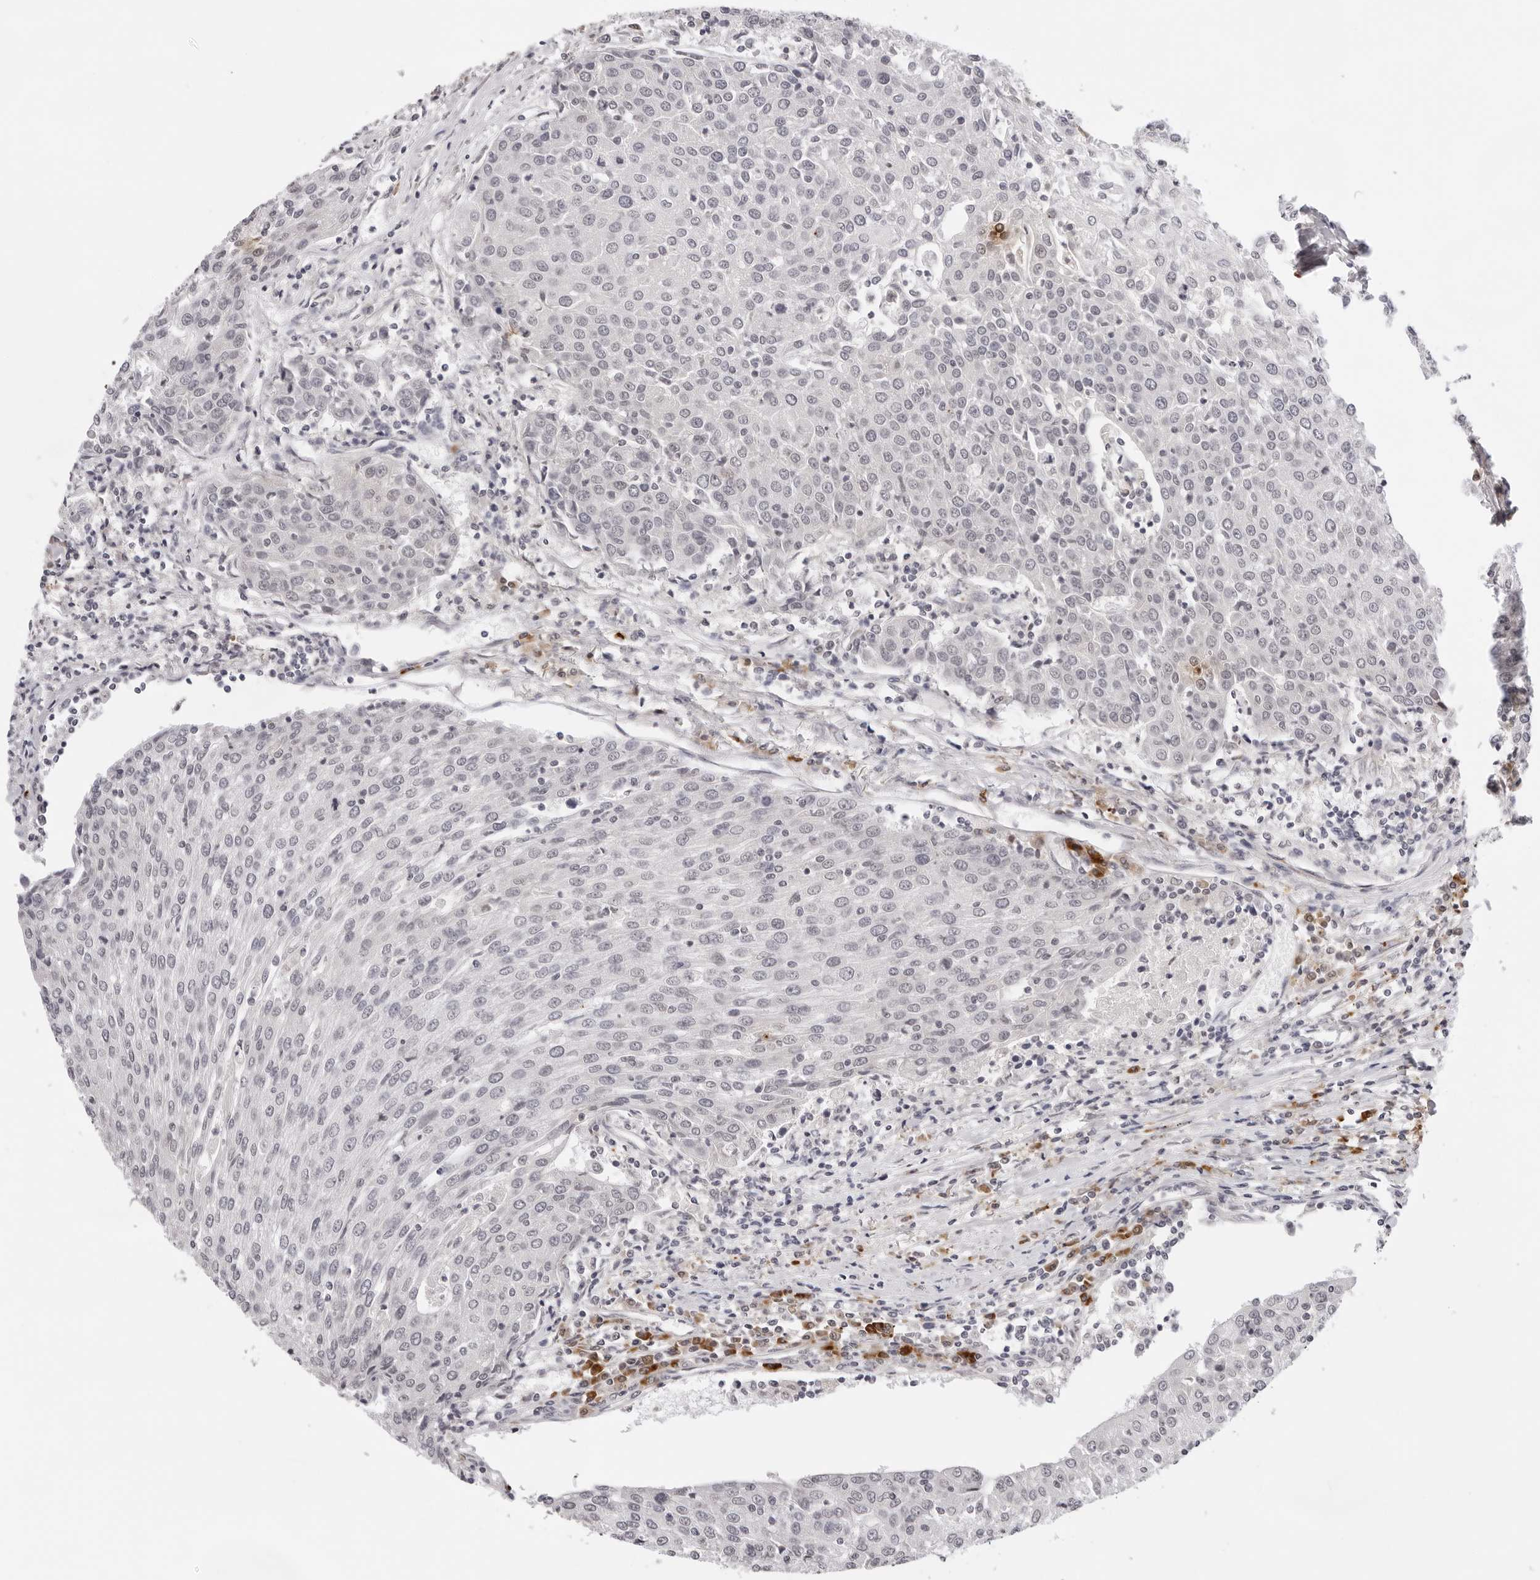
{"staining": {"intensity": "negative", "quantity": "none", "location": "none"}, "tissue": "urothelial cancer", "cell_type": "Tumor cells", "image_type": "cancer", "snomed": [{"axis": "morphology", "description": "Urothelial carcinoma, High grade"}, {"axis": "topography", "description": "Urinary bladder"}], "caption": "This is a photomicrograph of IHC staining of urothelial cancer, which shows no staining in tumor cells.", "gene": "IL17RA", "patient": {"sex": "female", "age": 85}}